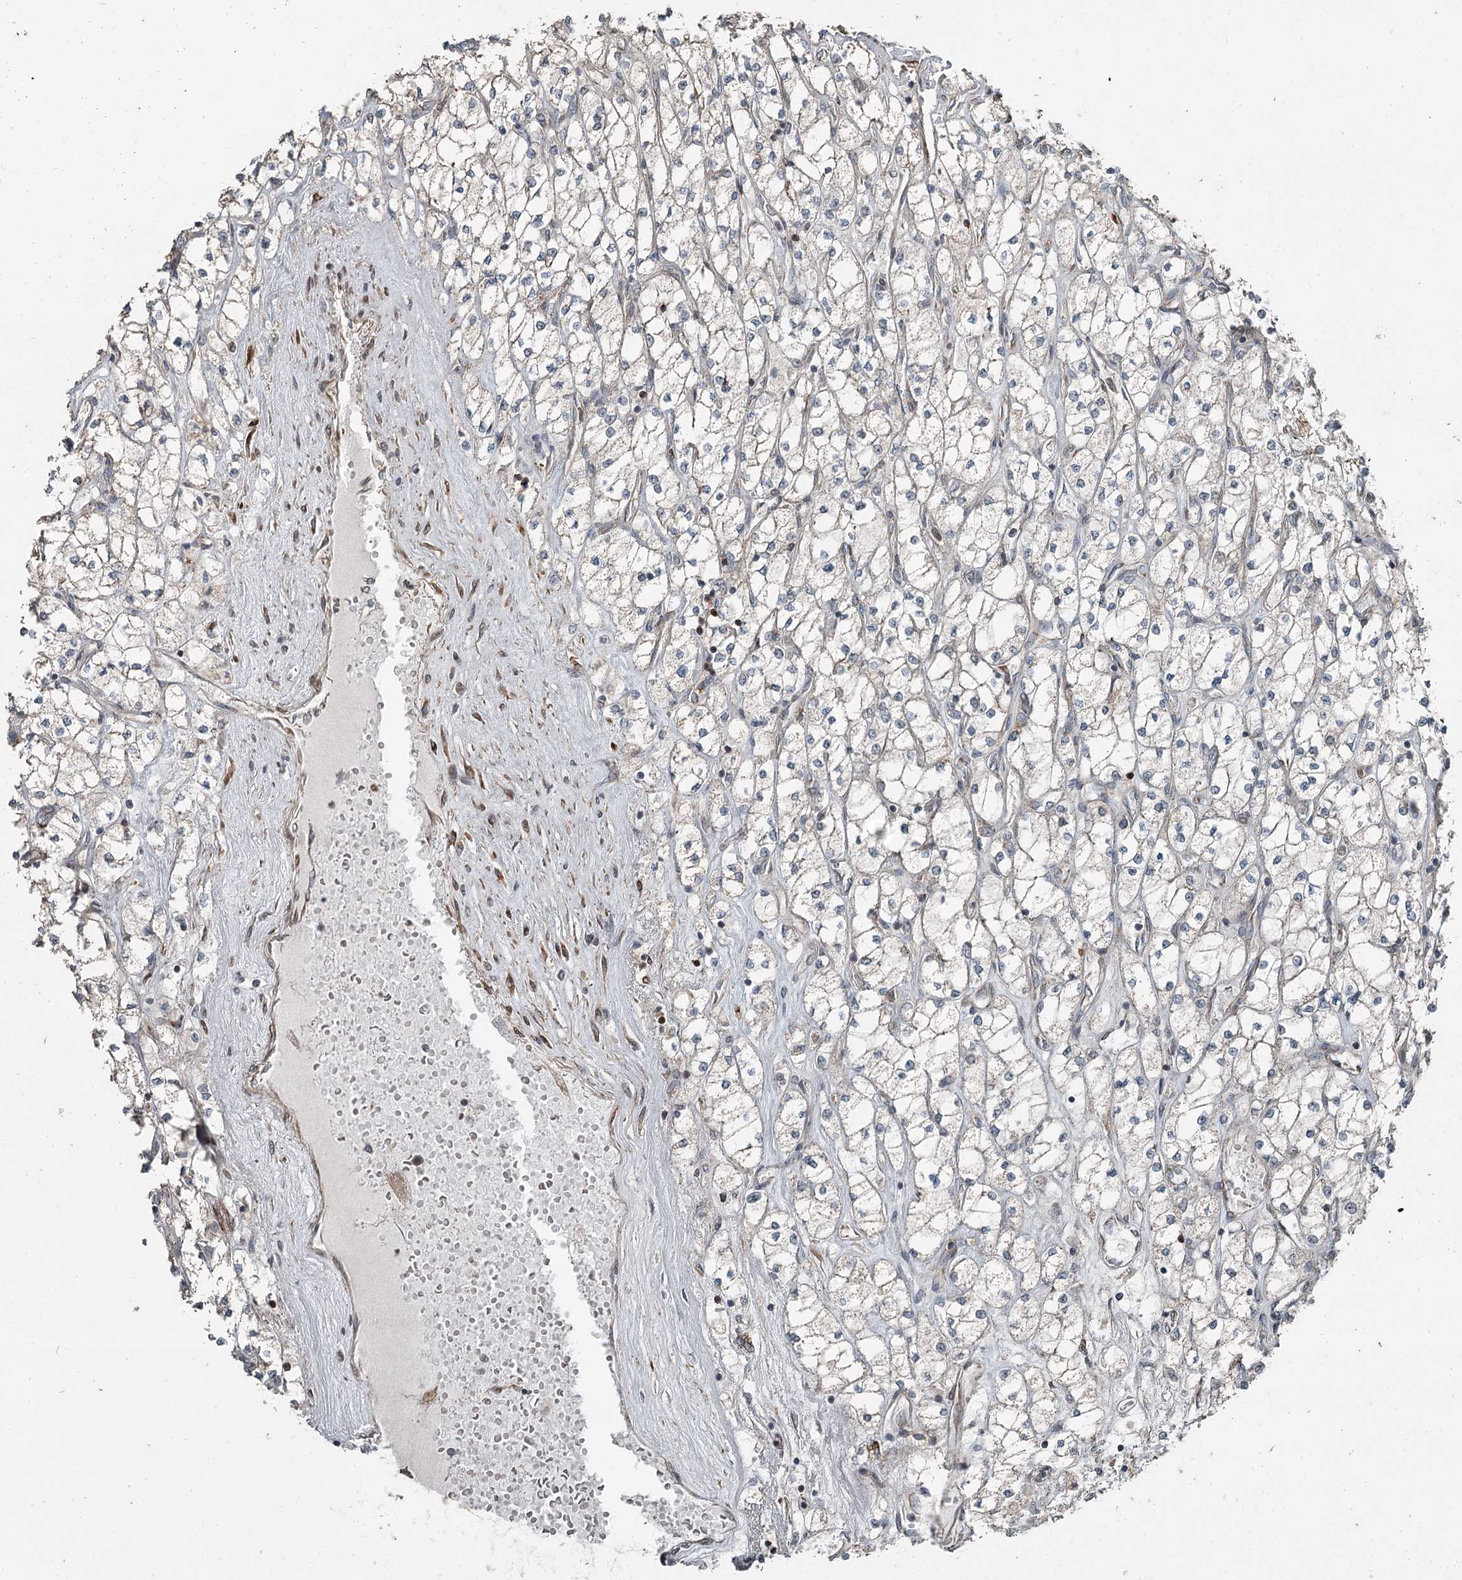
{"staining": {"intensity": "negative", "quantity": "none", "location": "none"}, "tissue": "renal cancer", "cell_type": "Tumor cells", "image_type": "cancer", "snomed": [{"axis": "morphology", "description": "Adenocarcinoma, NOS"}, {"axis": "topography", "description": "Kidney"}], "caption": "Immunohistochemistry photomicrograph of renal adenocarcinoma stained for a protein (brown), which reveals no positivity in tumor cells.", "gene": "RASSF8", "patient": {"sex": "male", "age": 80}}